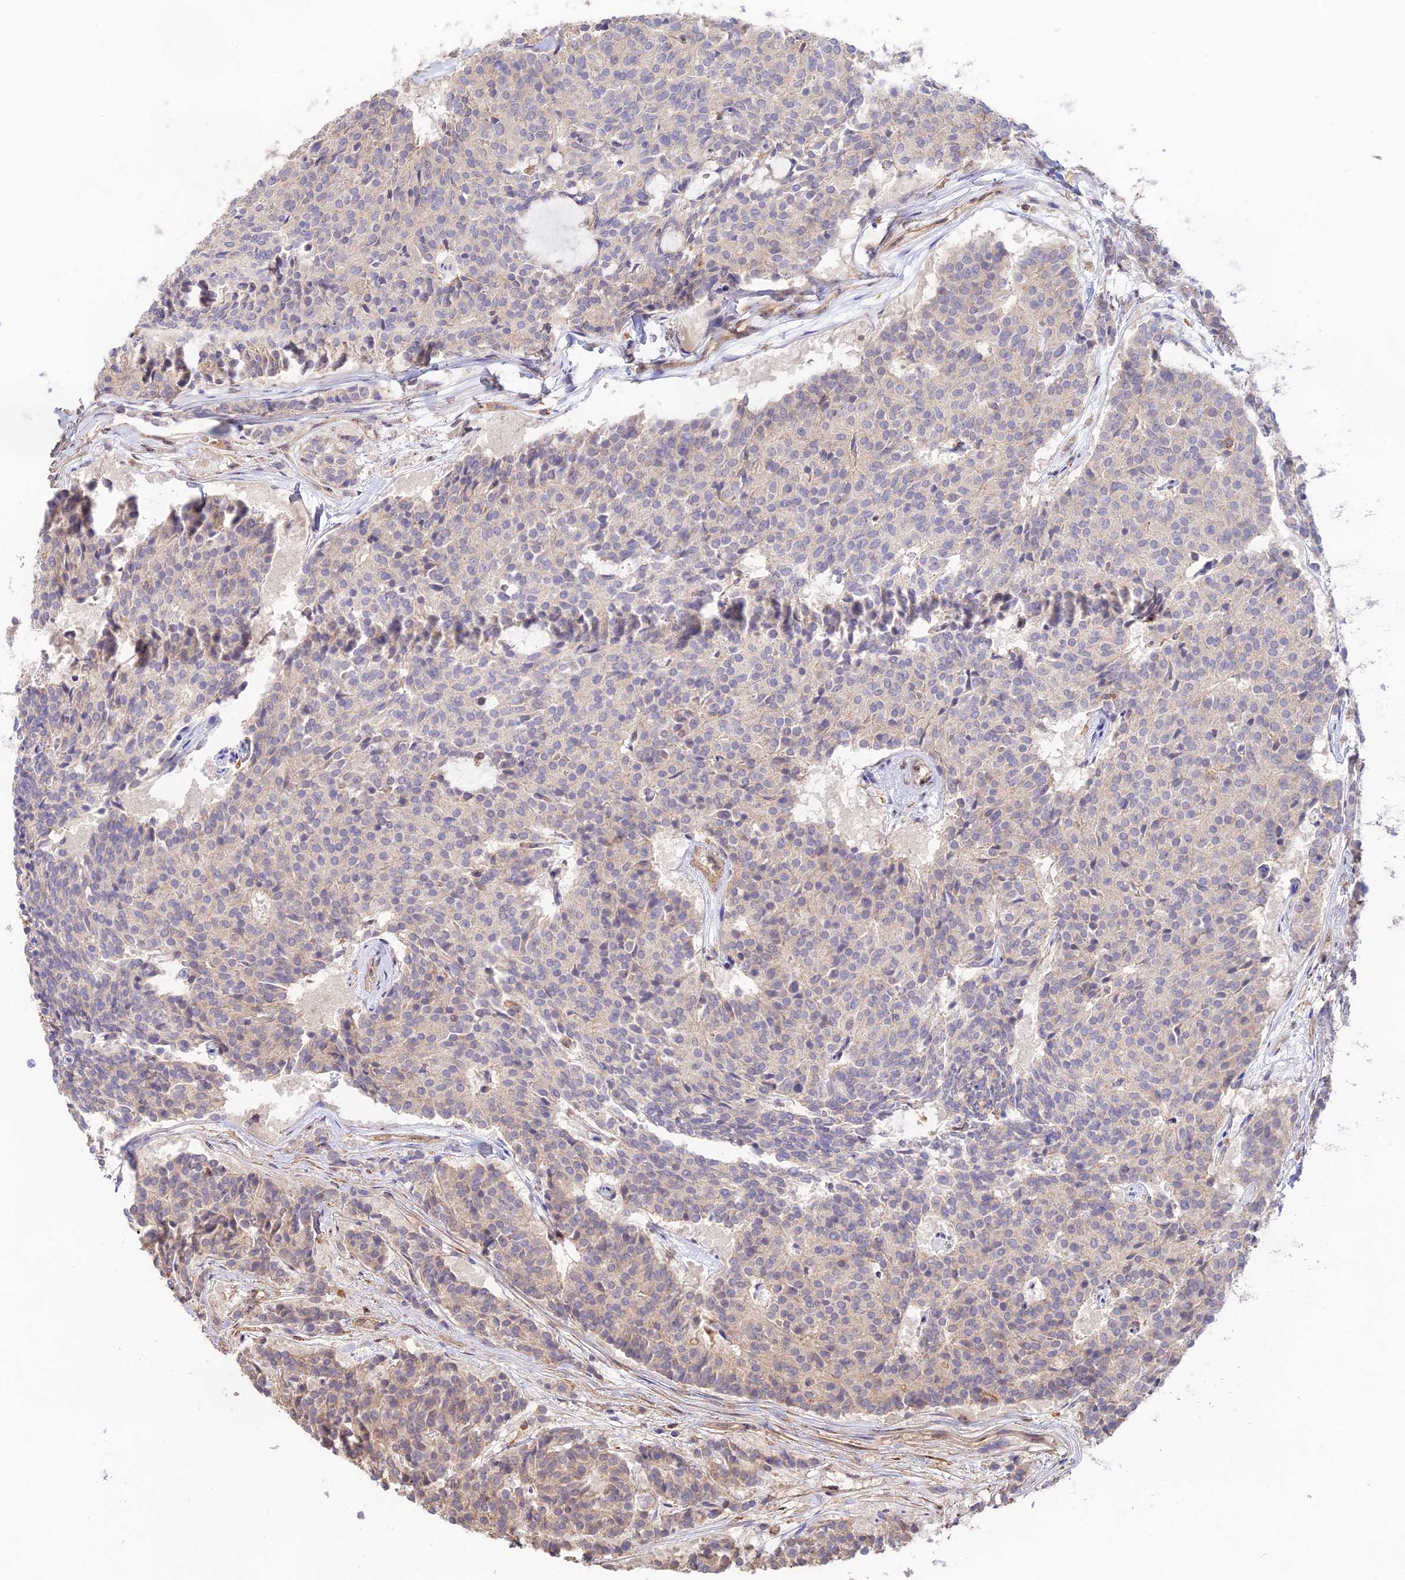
{"staining": {"intensity": "weak", "quantity": "<25%", "location": "cytoplasmic/membranous"}, "tissue": "carcinoid", "cell_type": "Tumor cells", "image_type": "cancer", "snomed": [{"axis": "morphology", "description": "Carcinoid, malignant, NOS"}, {"axis": "topography", "description": "Pancreas"}], "caption": "This is a photomicrograph of immunohistochemistry staining of carcinoid (malignant), which shows no positivity in tumor cells.", "gene": "CLCF1", "patient": {"sex": "female", "age": 54}}